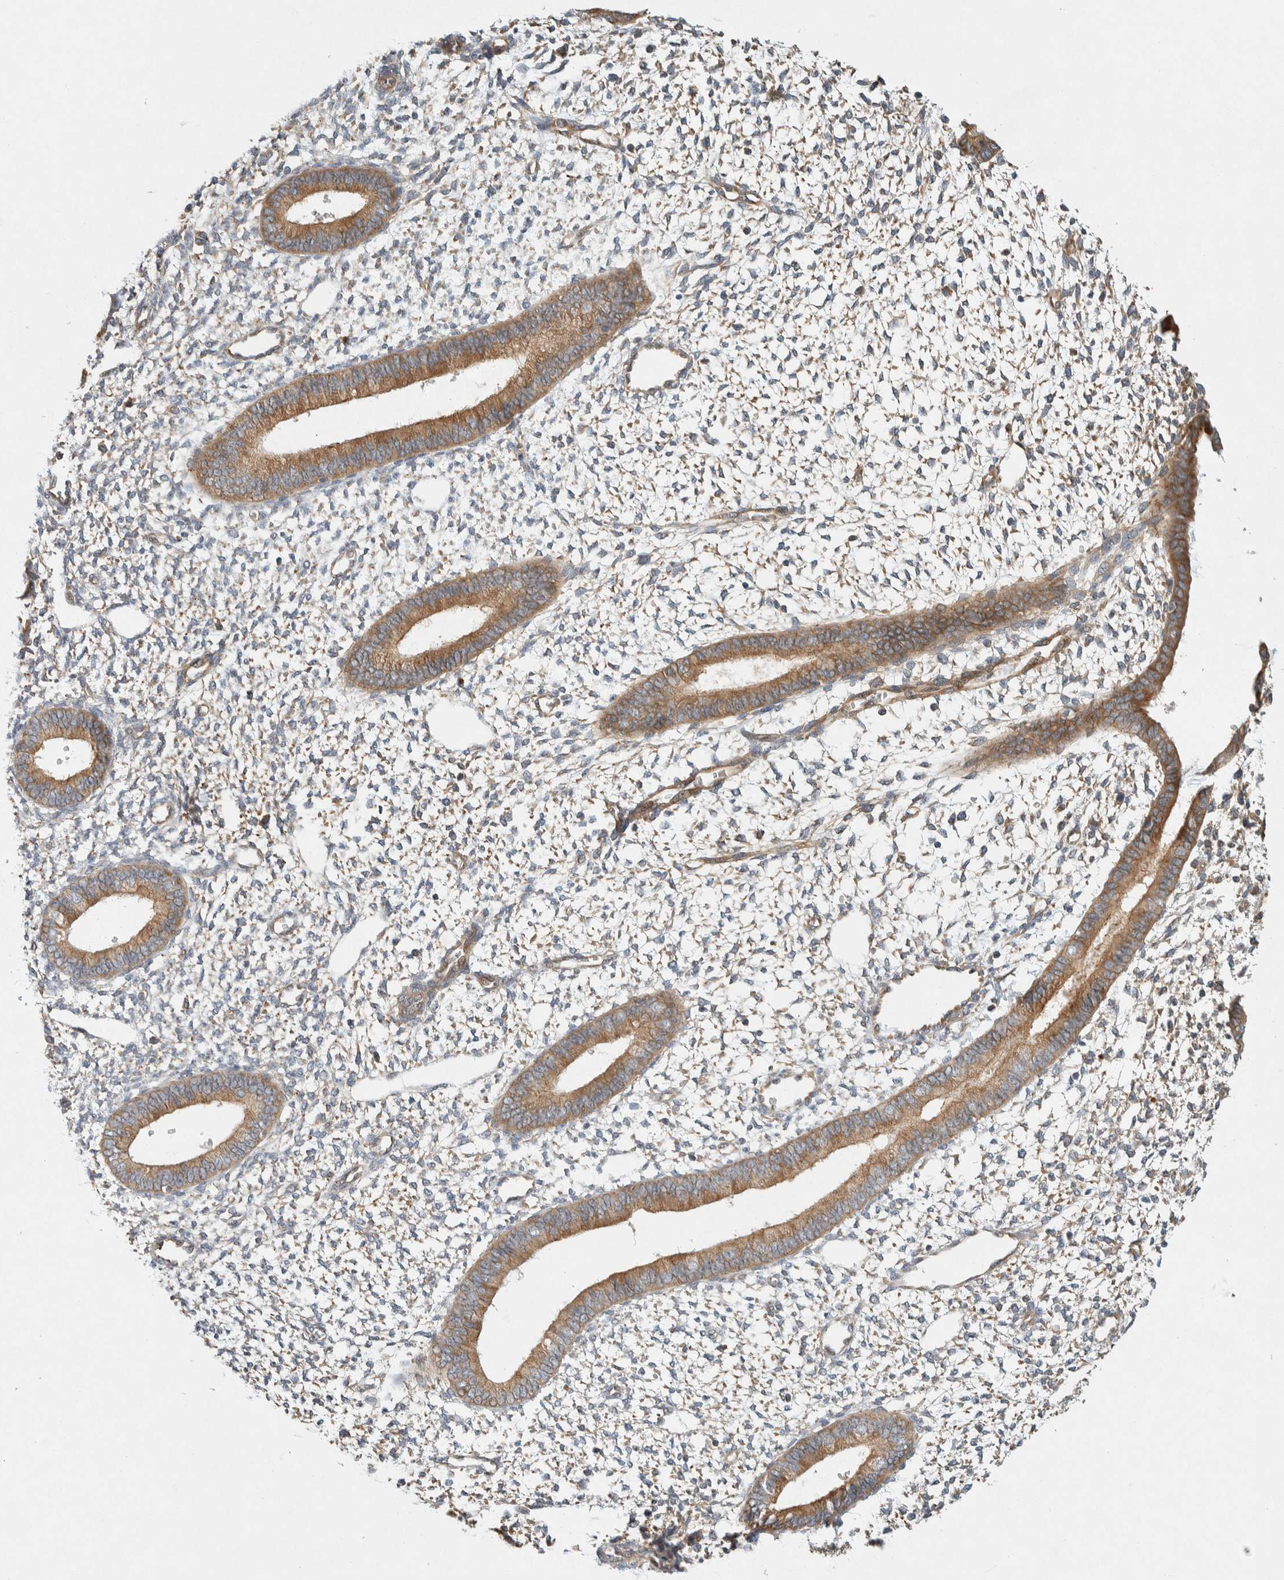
{"staining": {"intensity": "weak", "quantity": "25%-75%", "location": "cytoplasmic/membranous"}, "tissue": "endometrium", "cell_type": "Cells in endometrial stroma", "image_type": "normal", "snomed": [{"axis": "morphology", "description": "Normal tissue, NOS"}, {"axis": "topography", "description": "Endometrium"}], "caption": "Human endometrium stained with a brown dye demonstrates weak cytoplasmic/membranous positive expression in about 25%-75% of cells in endometrial stroma.", "gene": "PXK", "patient": {"sex": "female", "age": 46}}